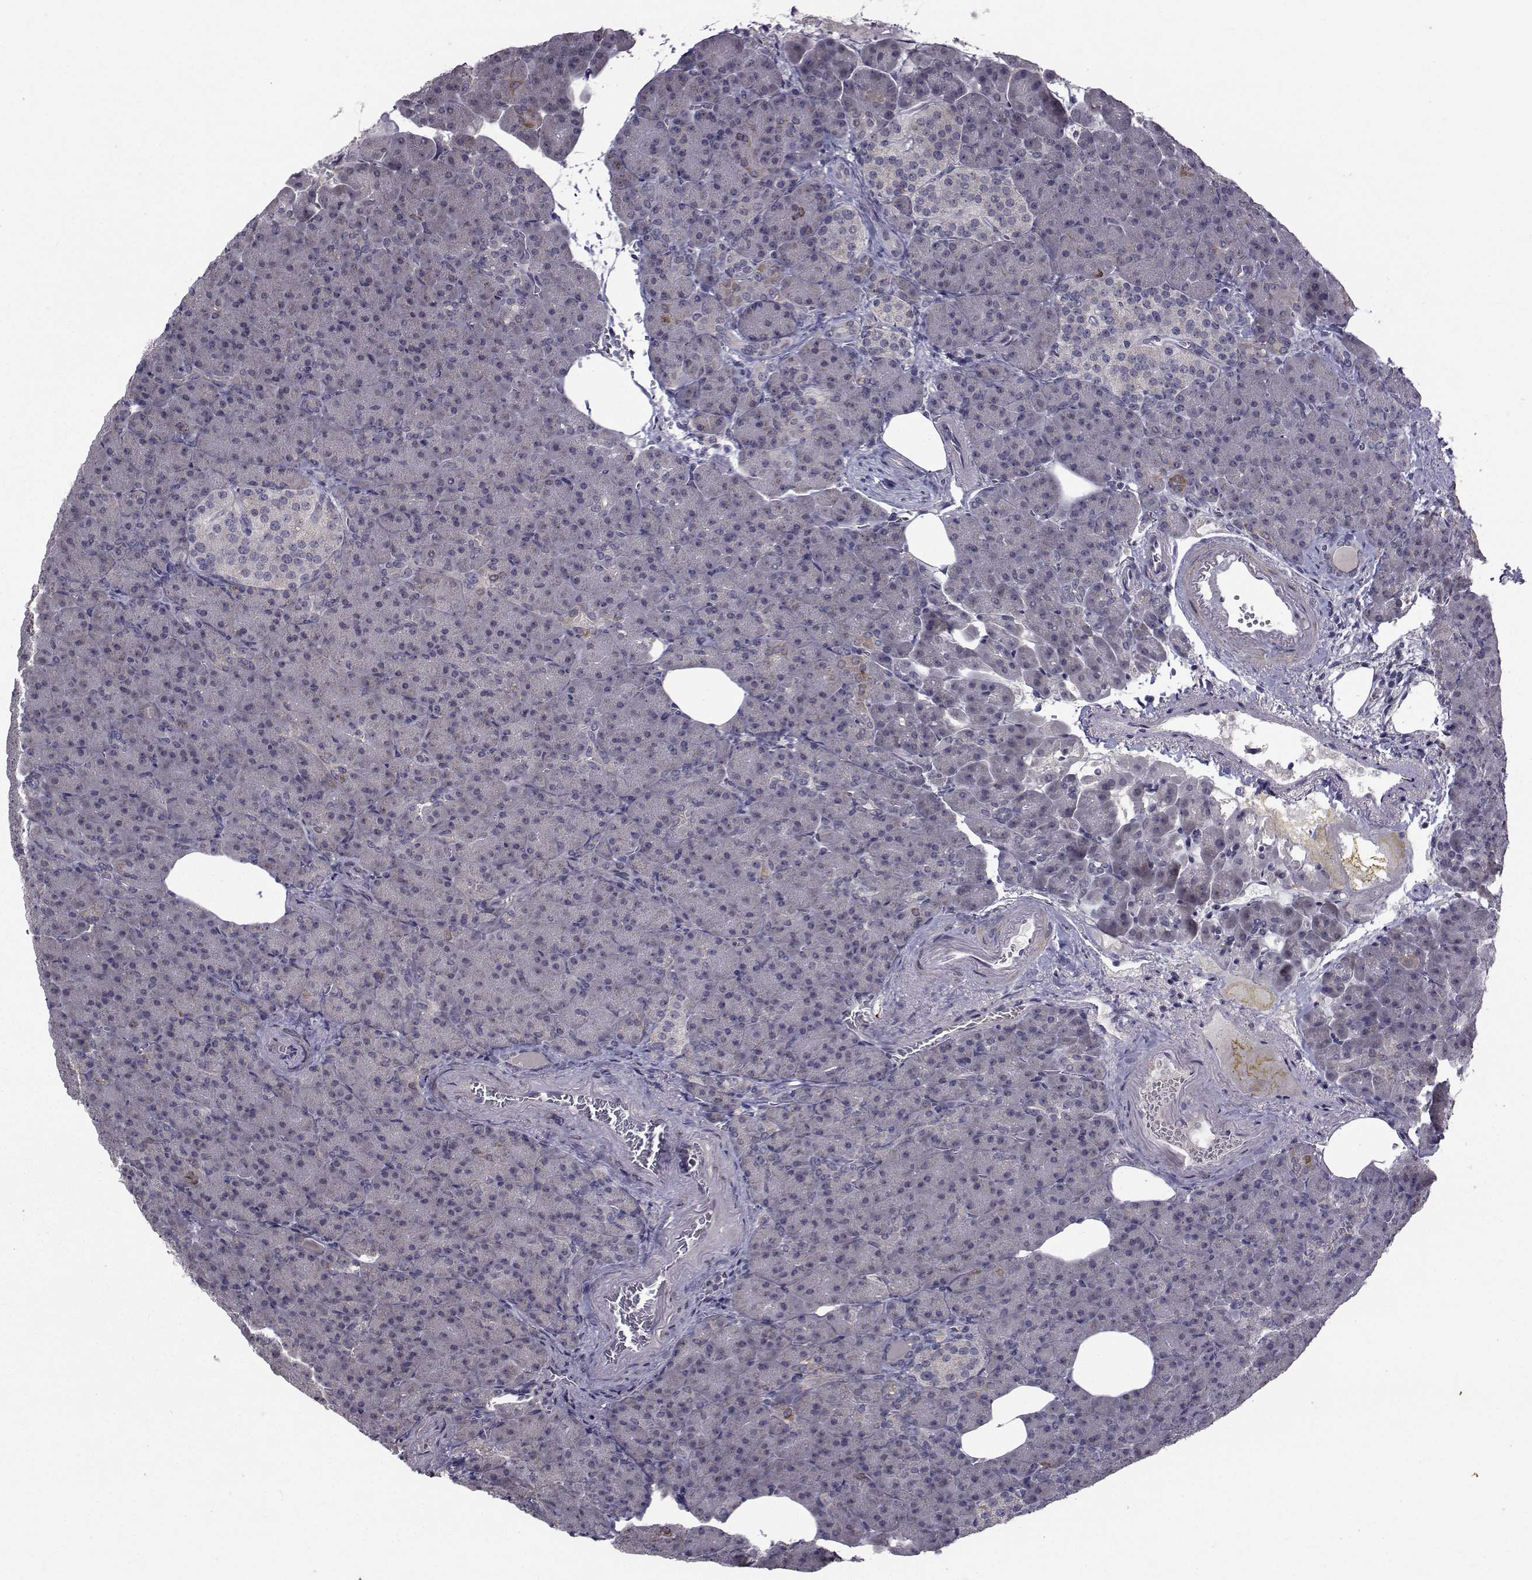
{"staining": {"intensity": "moderate", "quantity": "<25%", "location": "cytoplasmic/membranous"}, "tissue": "pancreas", "cell_type": "Exocrine glandular cells", "image_type": "normal", "snomed": [{"axis": "morphology", "description": "Normal tissue, NOS"}, {"axis": "topography", "description": "Pancreas"}], "caption": "Immunohistochemical staining of unremarkable pancreas displays moderate cytoplasmic/membranous protein positivity in about <25% of exocrine glandular cells. Using DAB (3,3'-diaminobenzidine) (brown) and hematoxylin (blue) stains, captured at high magnification using brightfield microscopy.", "gene": "FDXR", "patient": {"sex": "female", "age": 74}}